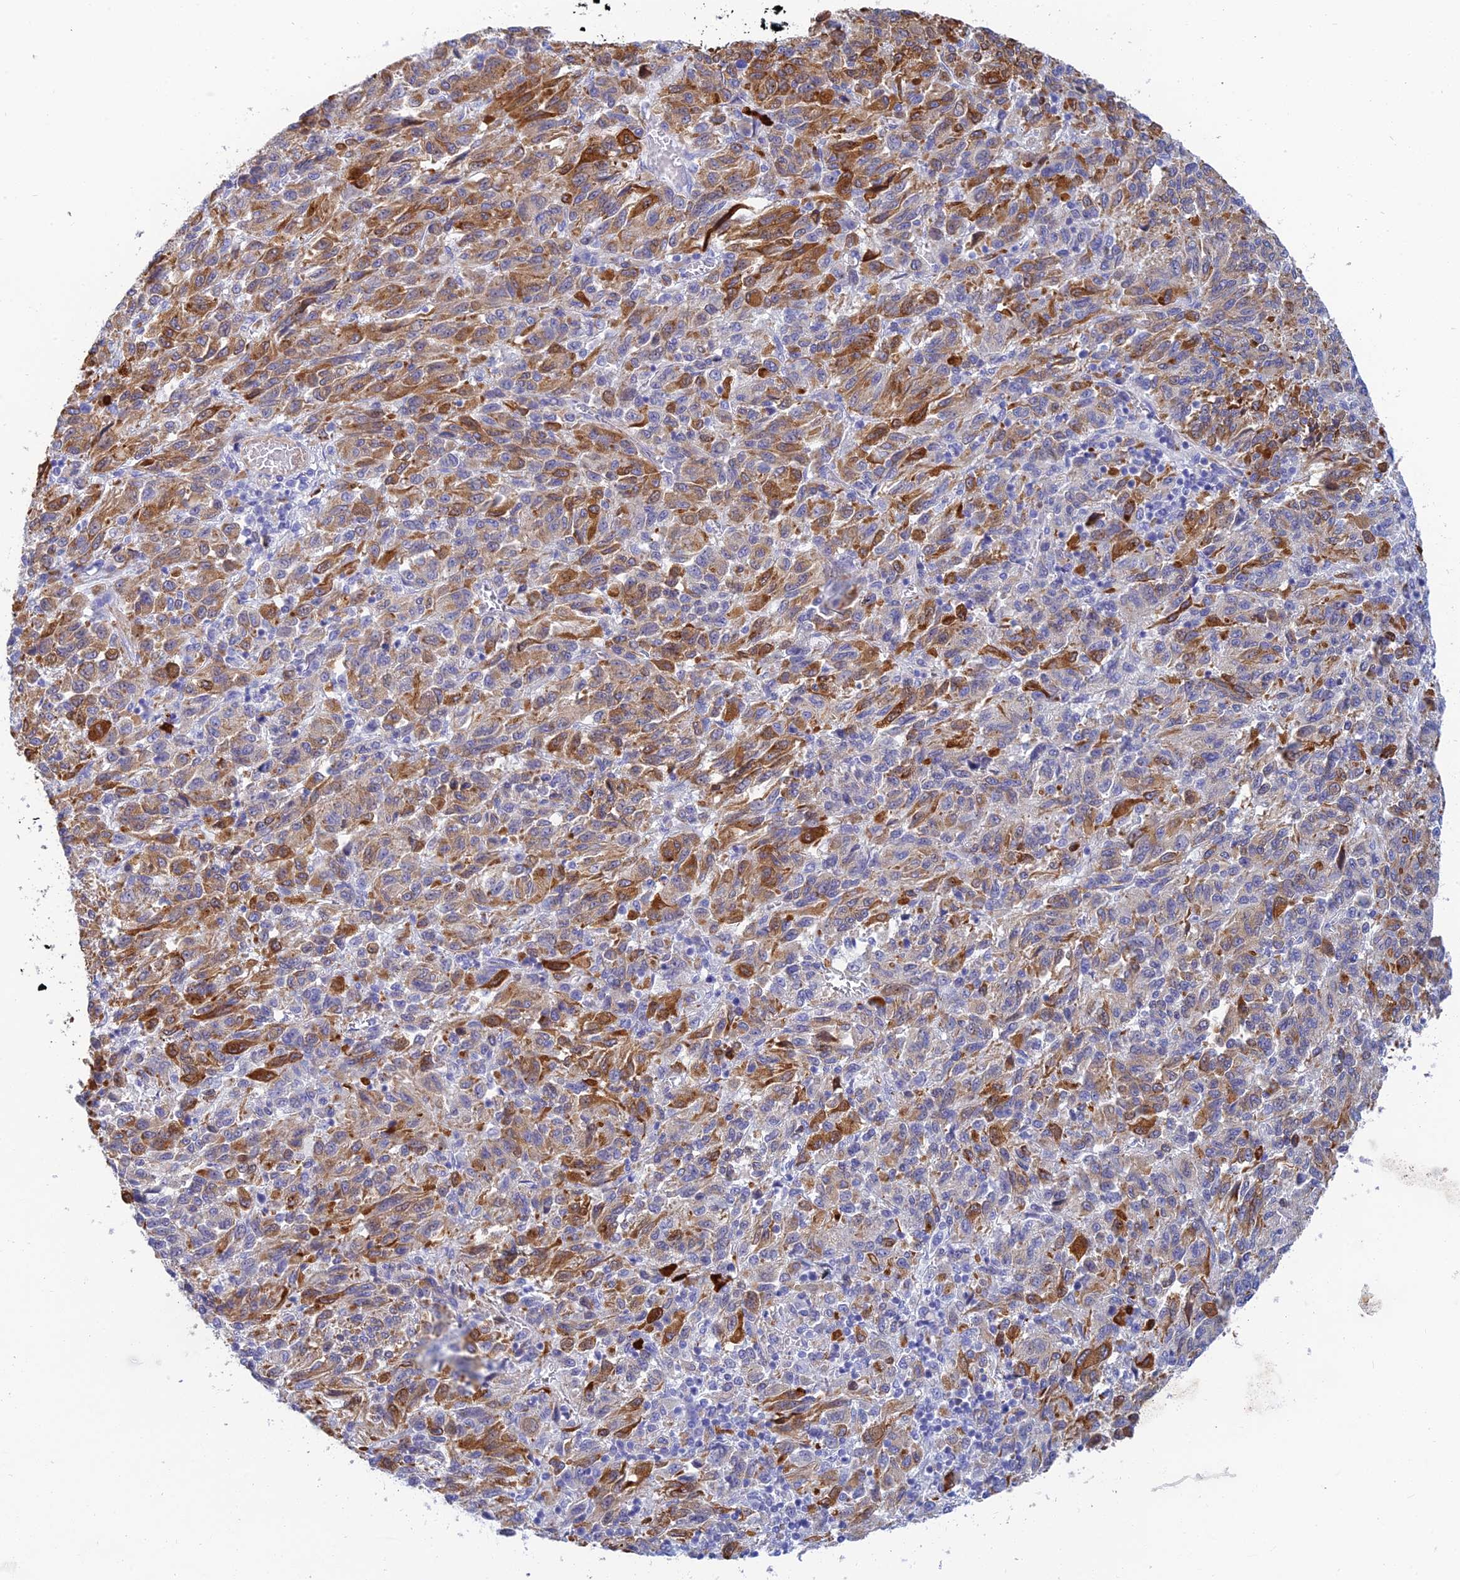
{"staining": {"intensity": "negative", "quantity": "none", "location": "none"}, "tissue": "melanoma", "cell_type": "Tumor cells", "image_type": "cancer", "snomed": [{"axis": "morphology", "description": "Malignant melanoma, Metastatic site"}, {"axis": "topography", "description": "Lung"}], "caption": "An immunohistochemistry (IHC) image of malignant melanoma (metastatic site) is shown. There is no staining in tumor cells of malignant melanoma (metastatic site).", "gene": "CEP152", "patient": {"sex": "male", "age": 64}}